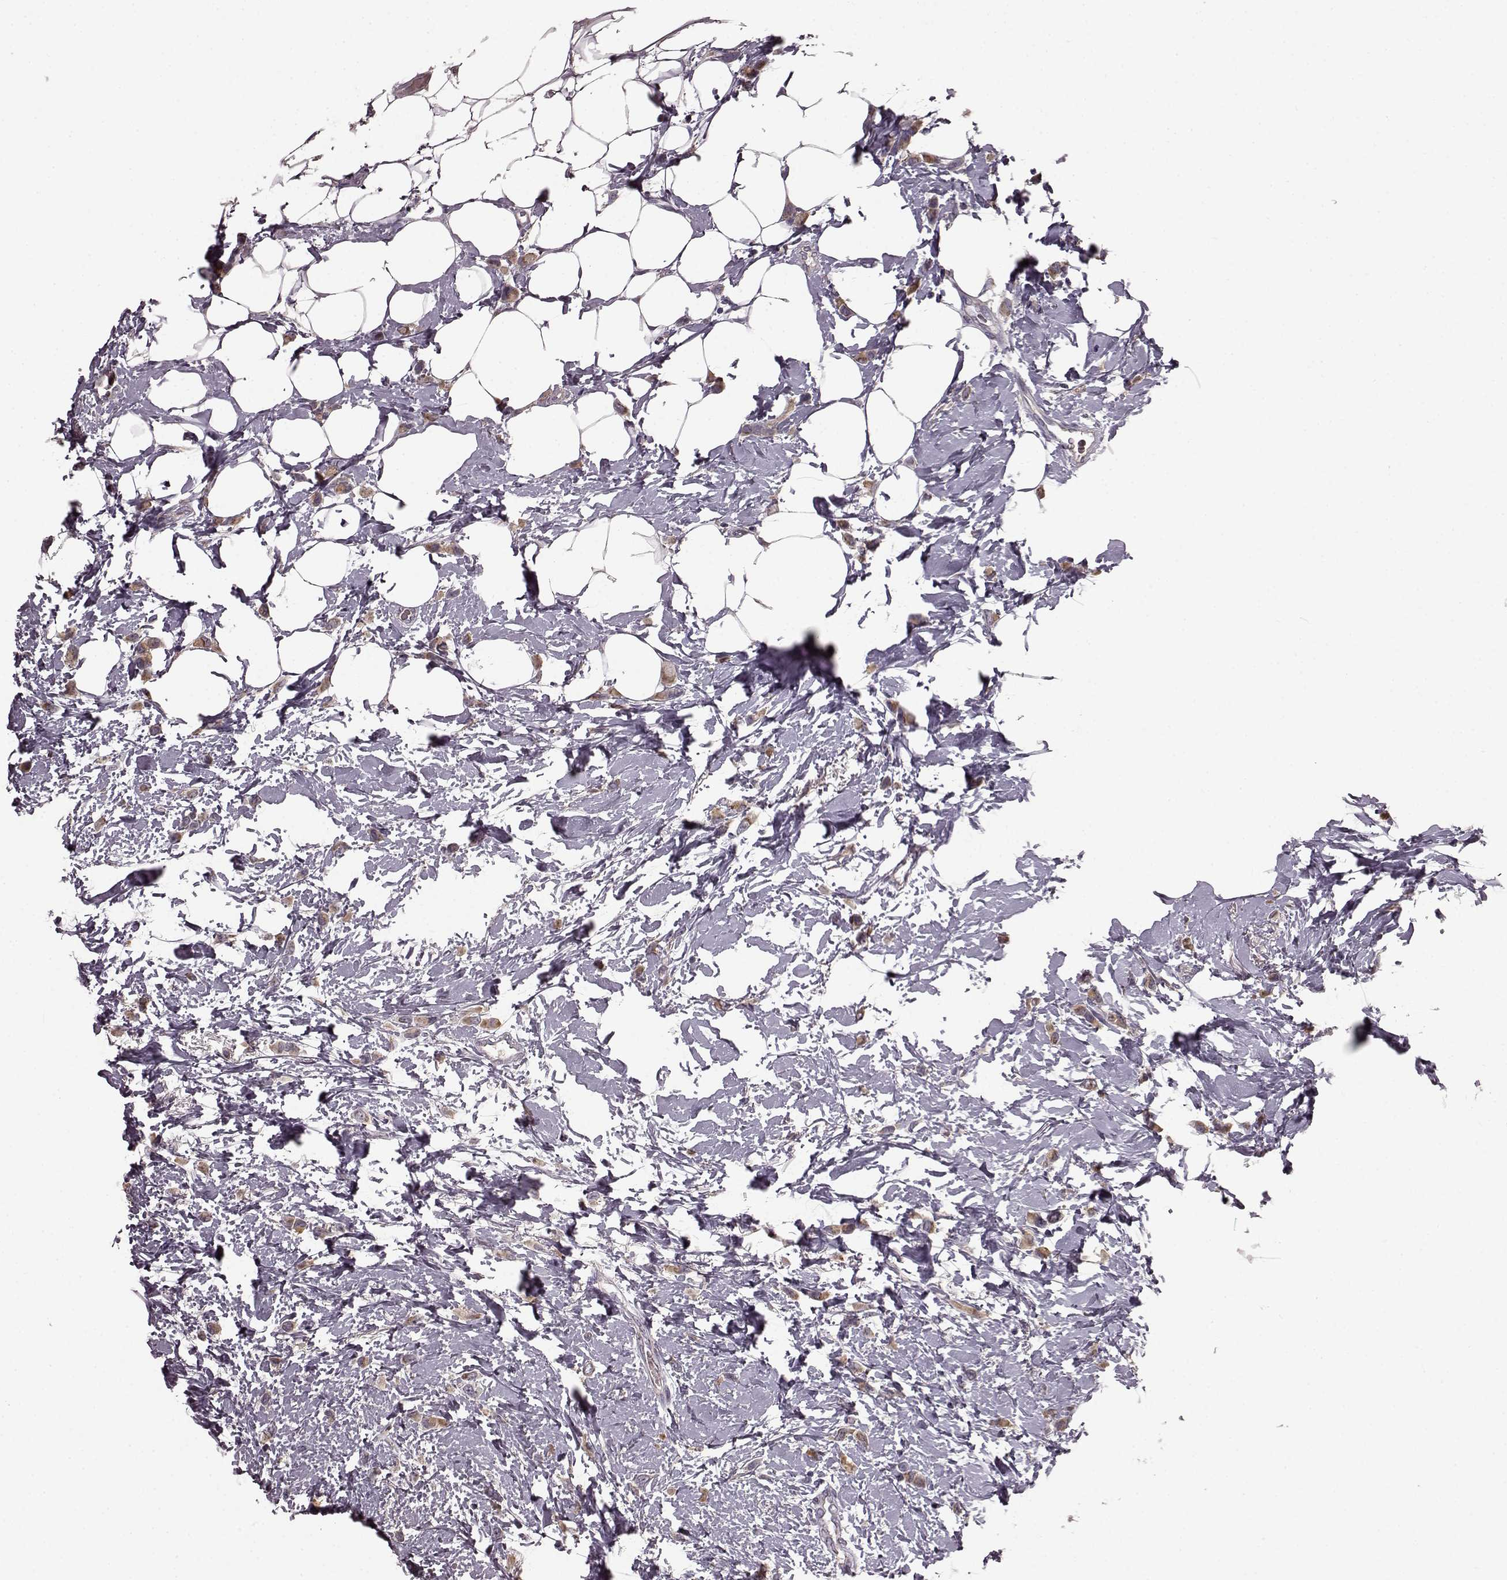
{"staining": {"intensity": "weak", "quantity": "25%-75%", "location": "cytoplasmic/membranous"}, "tissue": "breast cancer", "cell_type": "Tumor cells", "image_type": "cancer", "snomed": [{"axis": "morphology", "description": "Lobular carcinoma"}, {"axis": "topography", "description": "Breast"}], "caption": "Brown immunohistochemical staining in human breast cancer shows weak cytoplasmic/membranous expression in approximately 25%-75% of tumor cells.", "gene": "SLC52A3", "patient": {"sex": "female", "age": 66}}